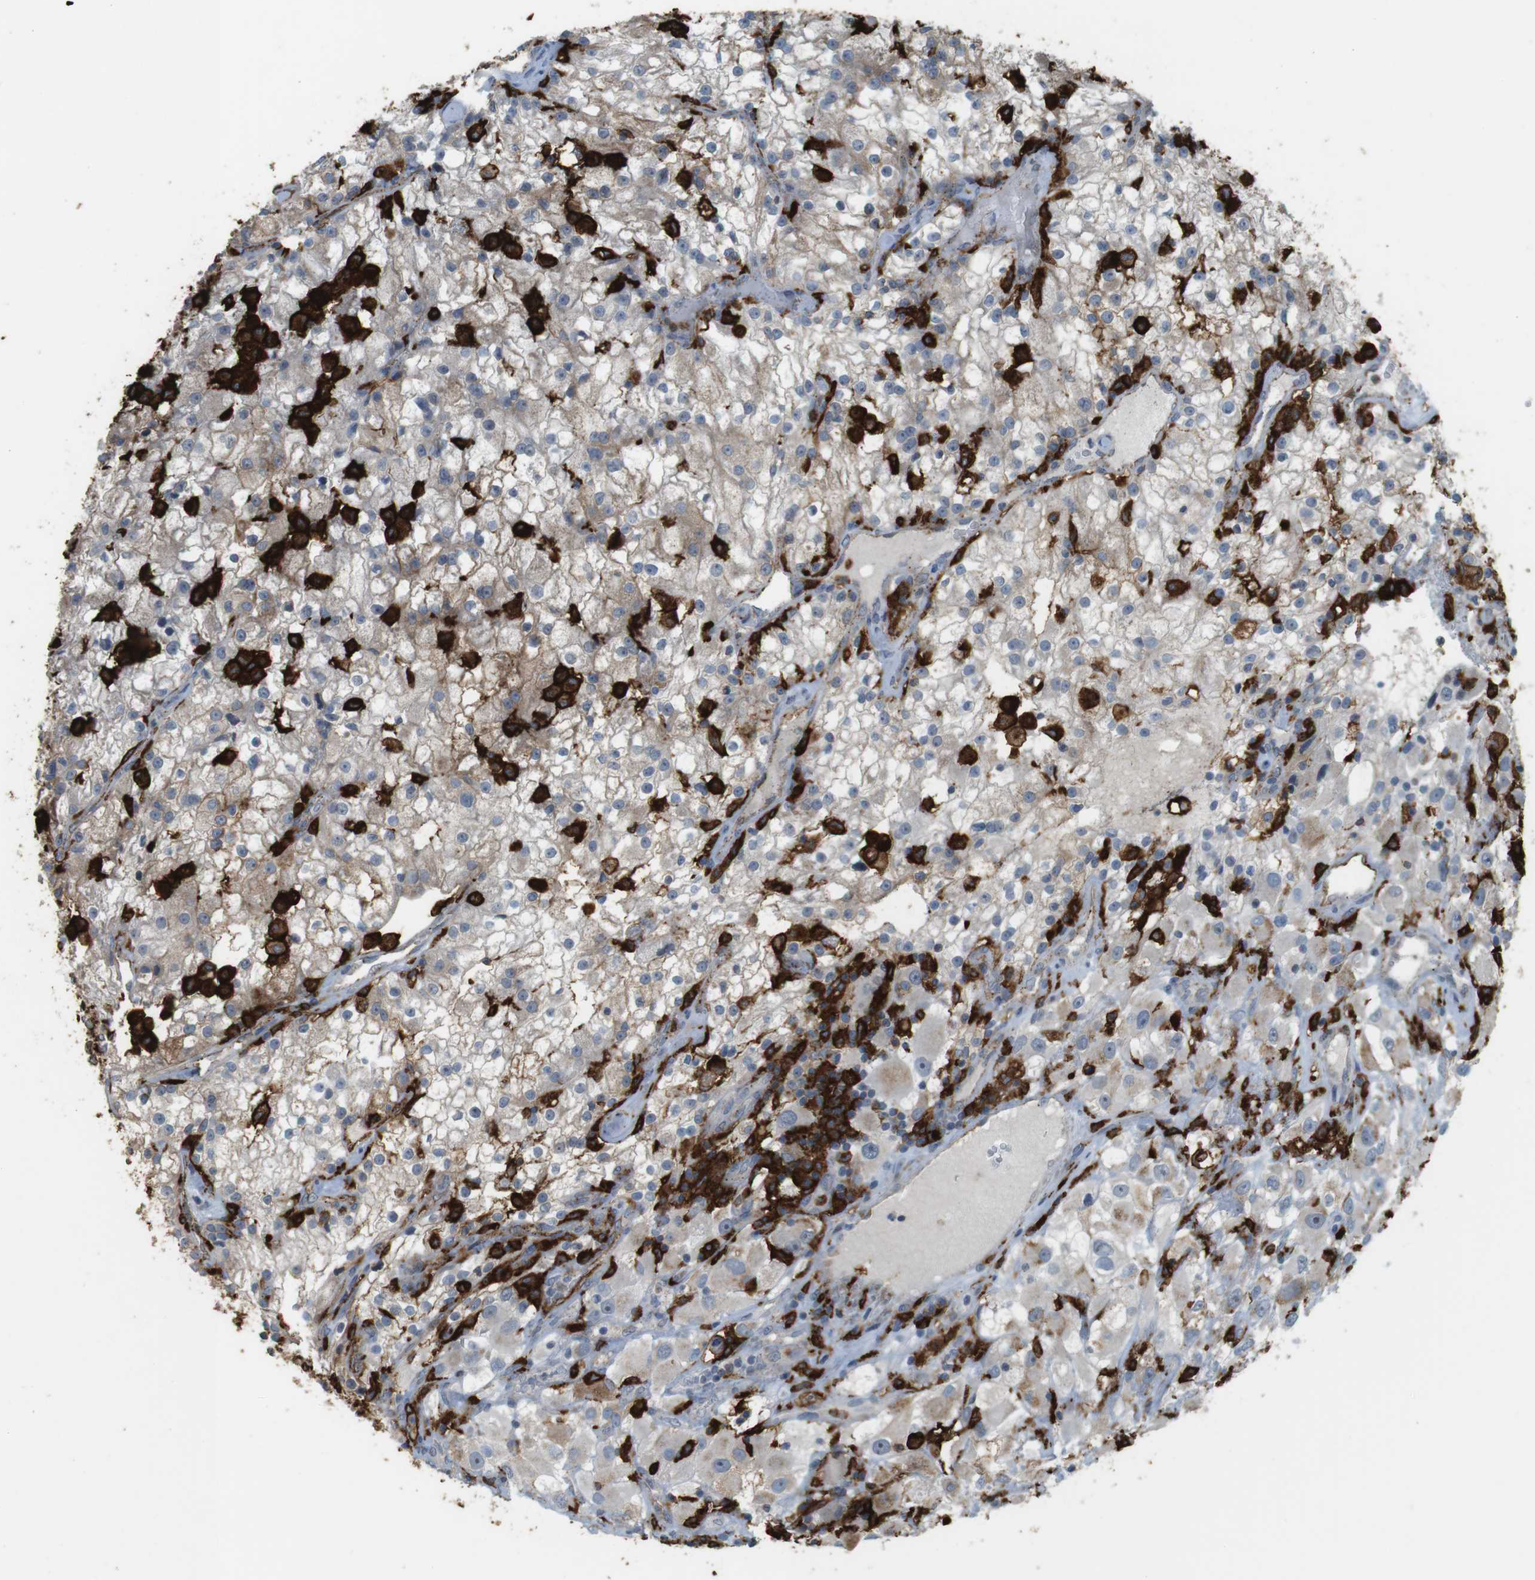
{"staining": {"intensity": "weak", "quantity": "25%-75%", "location": "cytoplasmic/membranous"}, "tissue": "renal cancer", "cell_type": "Tumor cells", "image_type": "cancer", "snomed": [{"axis": "morphology", "description": "Adenocarcinoma, NOS"}, {"axis": "topography", "description": "Kidney"}], "caption": "Brown immunohistochemical staining in renal cancer (adenocarcinoma) demonstrates weak cytoplasmic/membranous expression in approximately 25%-75% of tumor cells. The staining was performed using DAB (3,3'-diaminobenzidine), with brown indicating positive protein expression. Nuclei are stained blue with hematoxylin.", "gene": "HLA-DRA", "patient": {"sex": "female", "age": 52}}